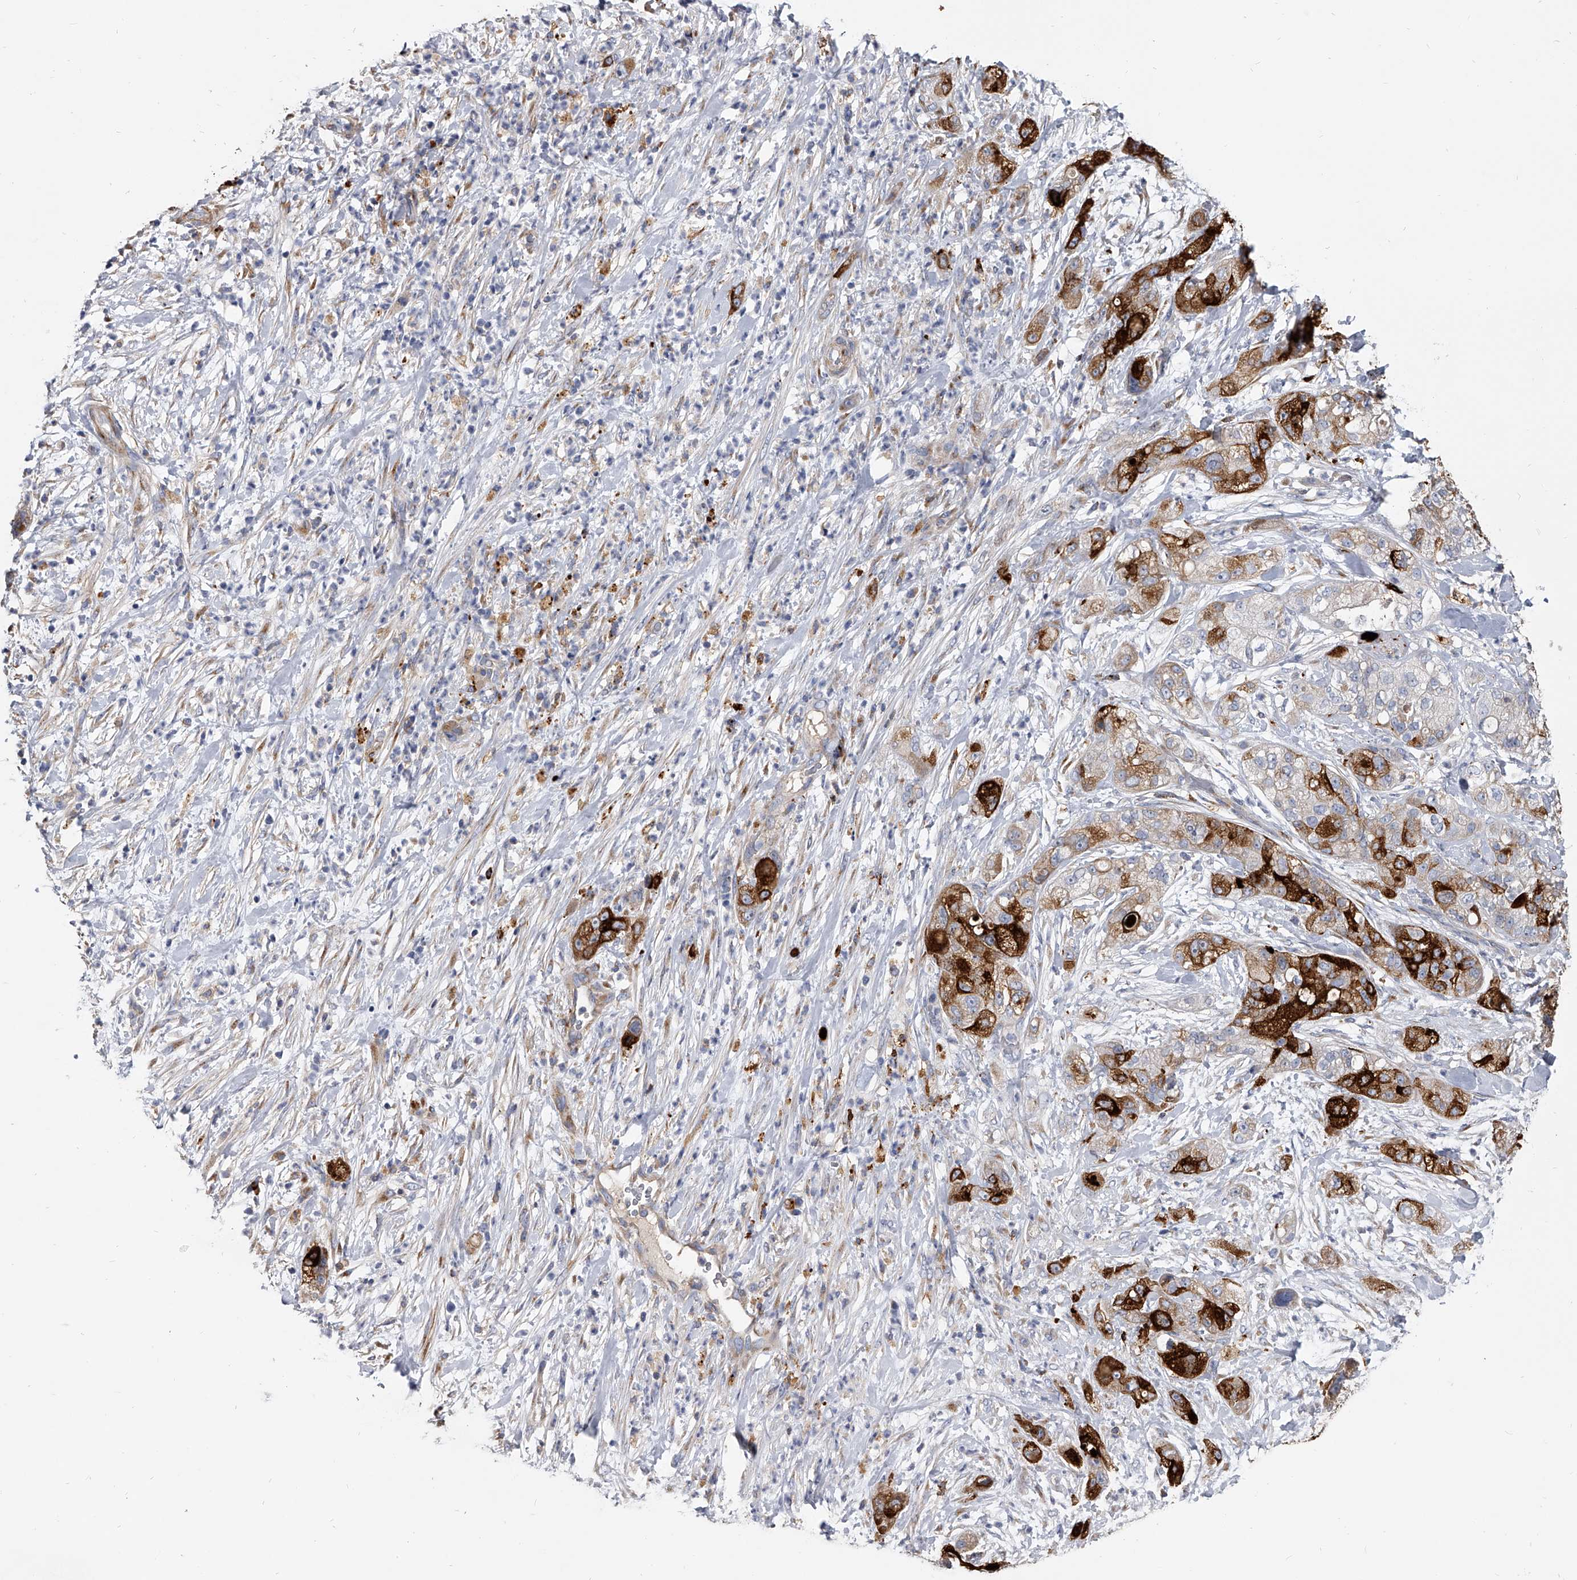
{"staining": {"intensity": "strong", "quantity": ">75%", "location": "cytoplasmic/membranous"}, "tissue": "pancreatic cancer", "cell_type": "Tumor cells", "image_type": "cancer", "snomed": [{"axis": "morphology", "description": "Adenocarcinoma, NOS"}, {"axis": "topography", "description": "Pancreas"}], "caption": "Strong cytoplasmic/membranous protein expression is identified in about >75% of tumor cells in pancreatic cancer (adenocarcinoma).", "gene": "SPP1", "patient": {"sex": "female", "age": 78}}